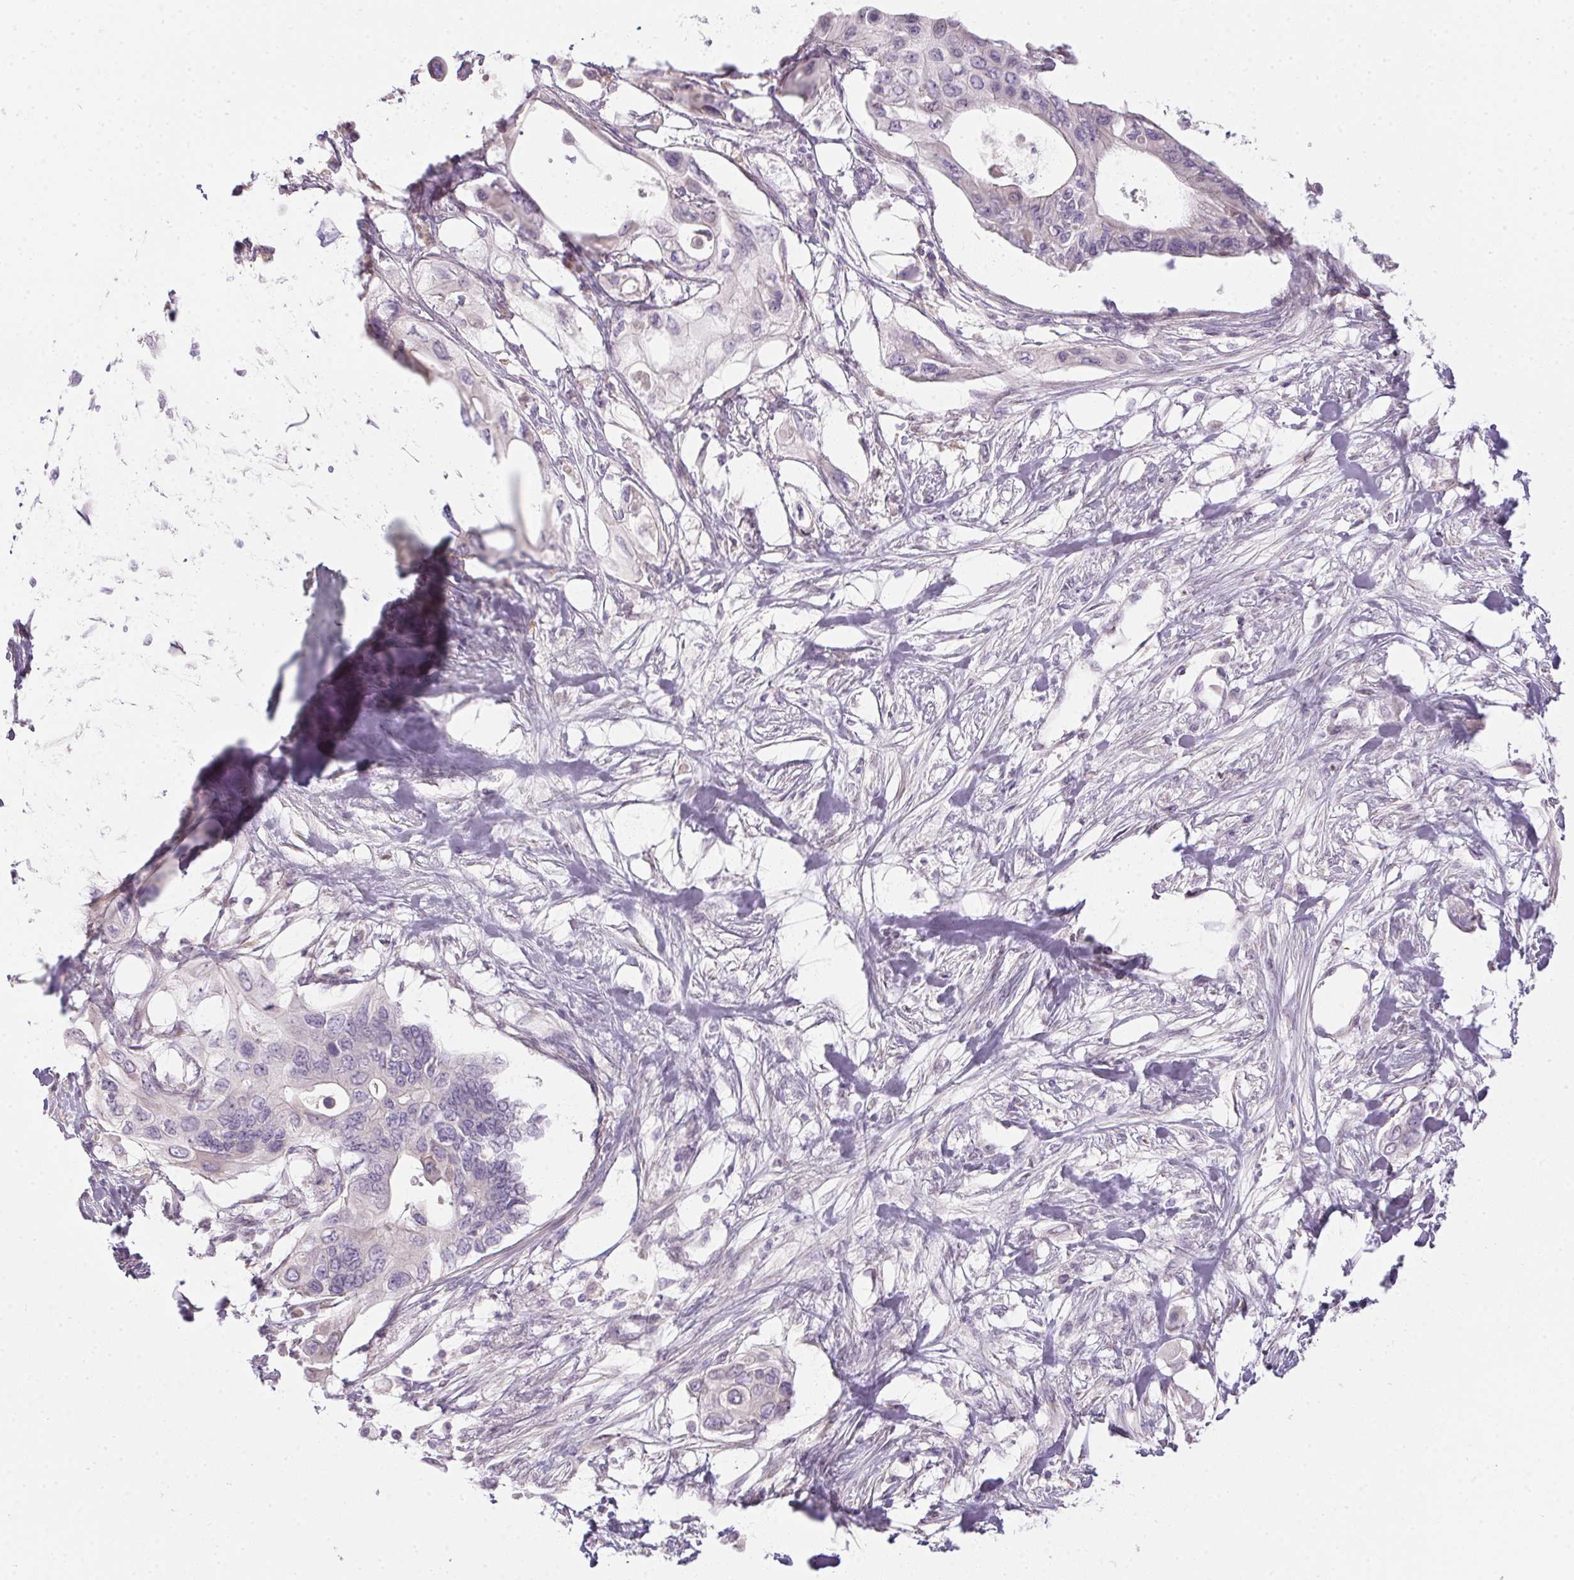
{"staining": {"intensity": "negative", "quantity": "none", "location": "none"}, "tissue": "pancreatic cancer", "cell_type": "Tumor cells", "image_type": "cancer", "snomed": [{"axis": "morphology", "description": "Adenocarcinoma, NOS"}, {"axis": "topography", "description": "Pancreas"}], "caption": "This is an immunohistochemistry (IHC) micrograph of adenocarcinoma (pancreatic). There is no positivity in tumor cells.", "gene": "CTCFL", "patient": {"sex": "female", "age": 63}}